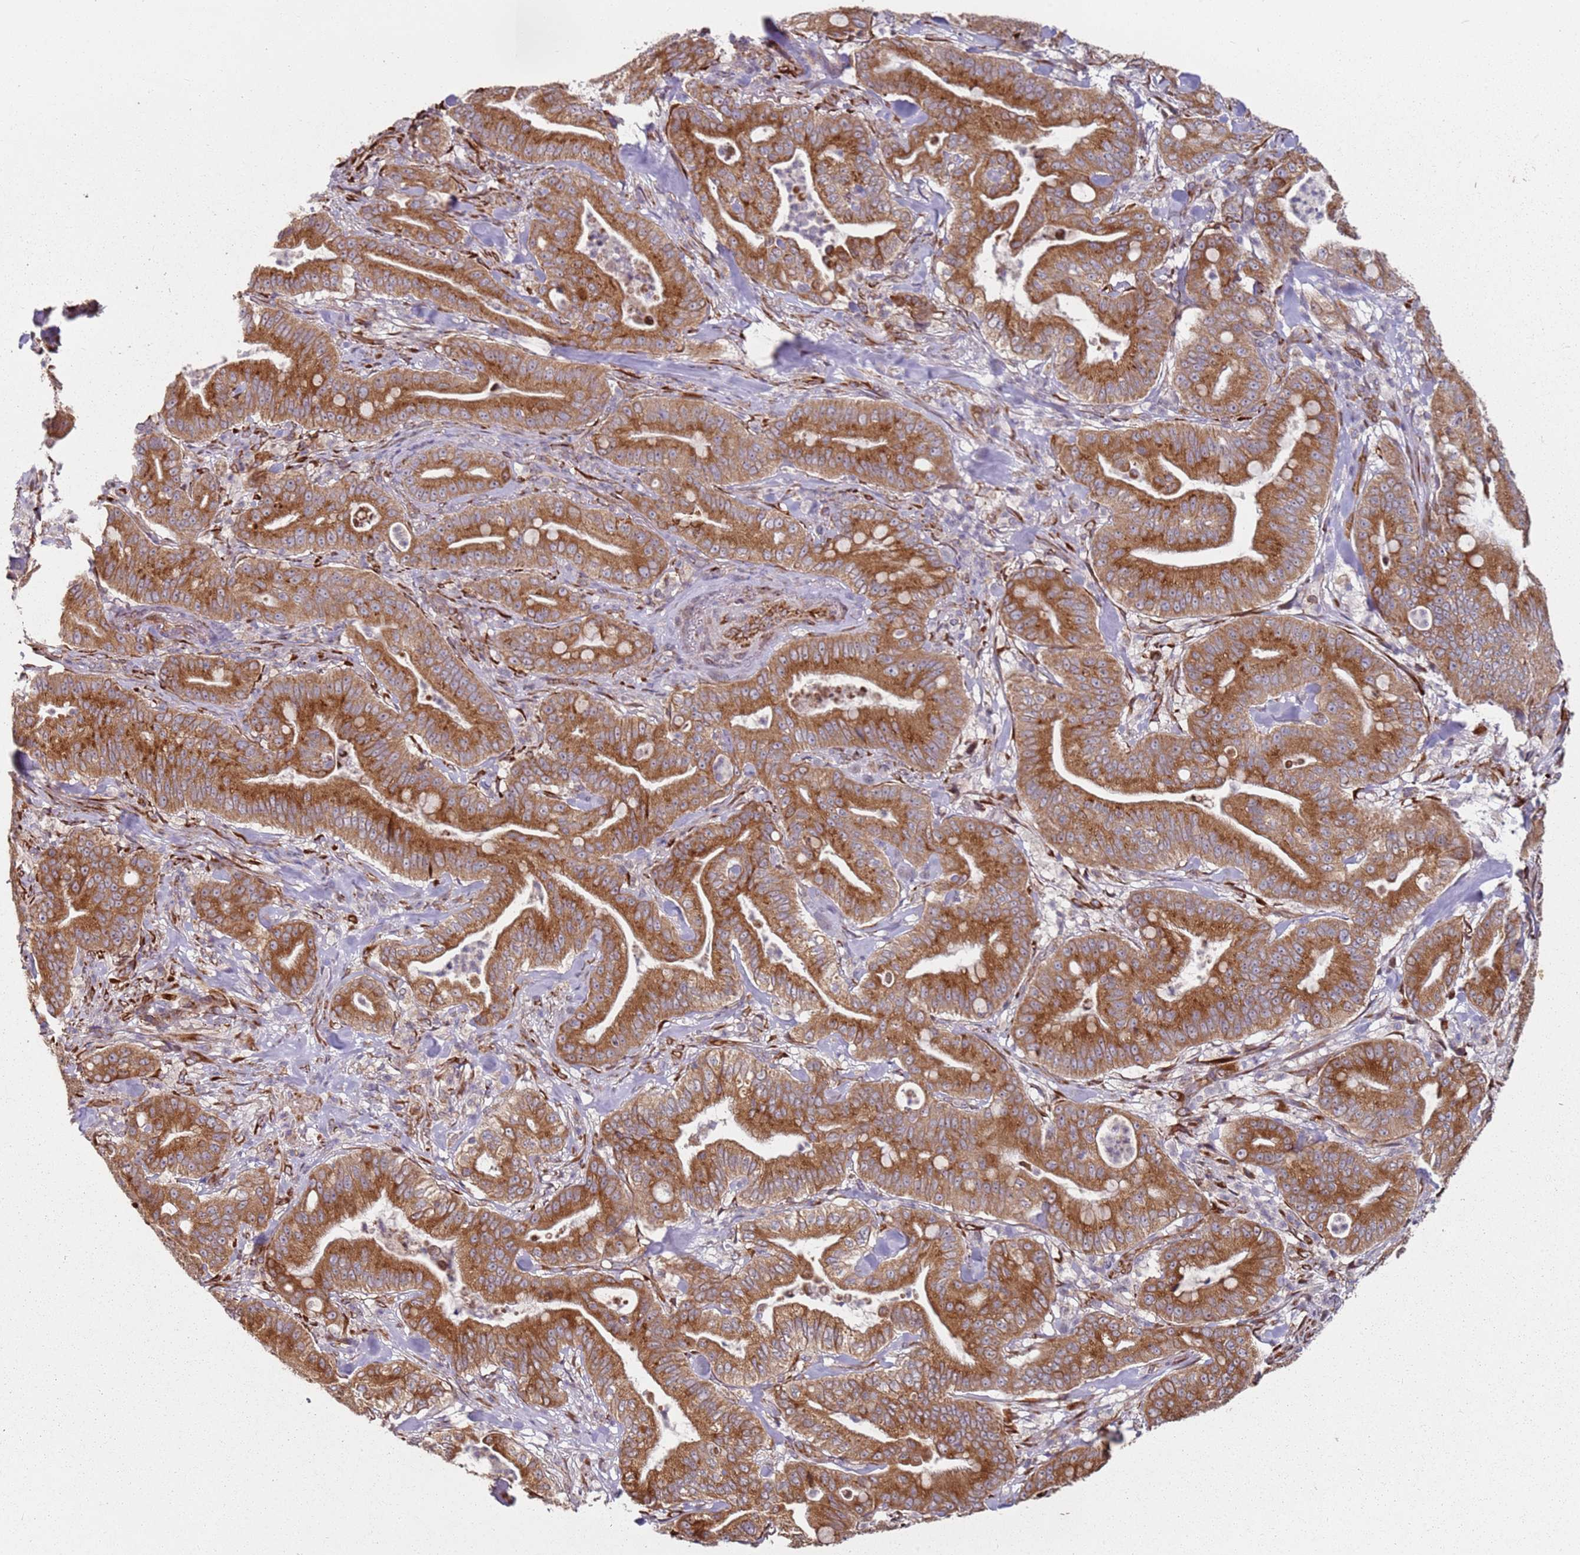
{"staining": {"intensity": "strong", "quantity": ">75%", "location": "cytoplasmic/membranous"}, "tissue": "pancreatic cancer", "cell_type": "Tumor cells", "image_type": "cancer", "snomed": [{"axis": "morphology", "description": "Adenocarcinoma, NOS"}, {"axis": "topography", "description": "Pancreas"}], "caption": "A photomicrograph showing strong cytoplasmic/membranous positivity in about >75% of tumor cells in adenocarcinoma (pancreatic), as visualized by brown immunohistochemical staining.", "gene": "ARFRP1", "patient": {"sex": "male", "age": 71}}